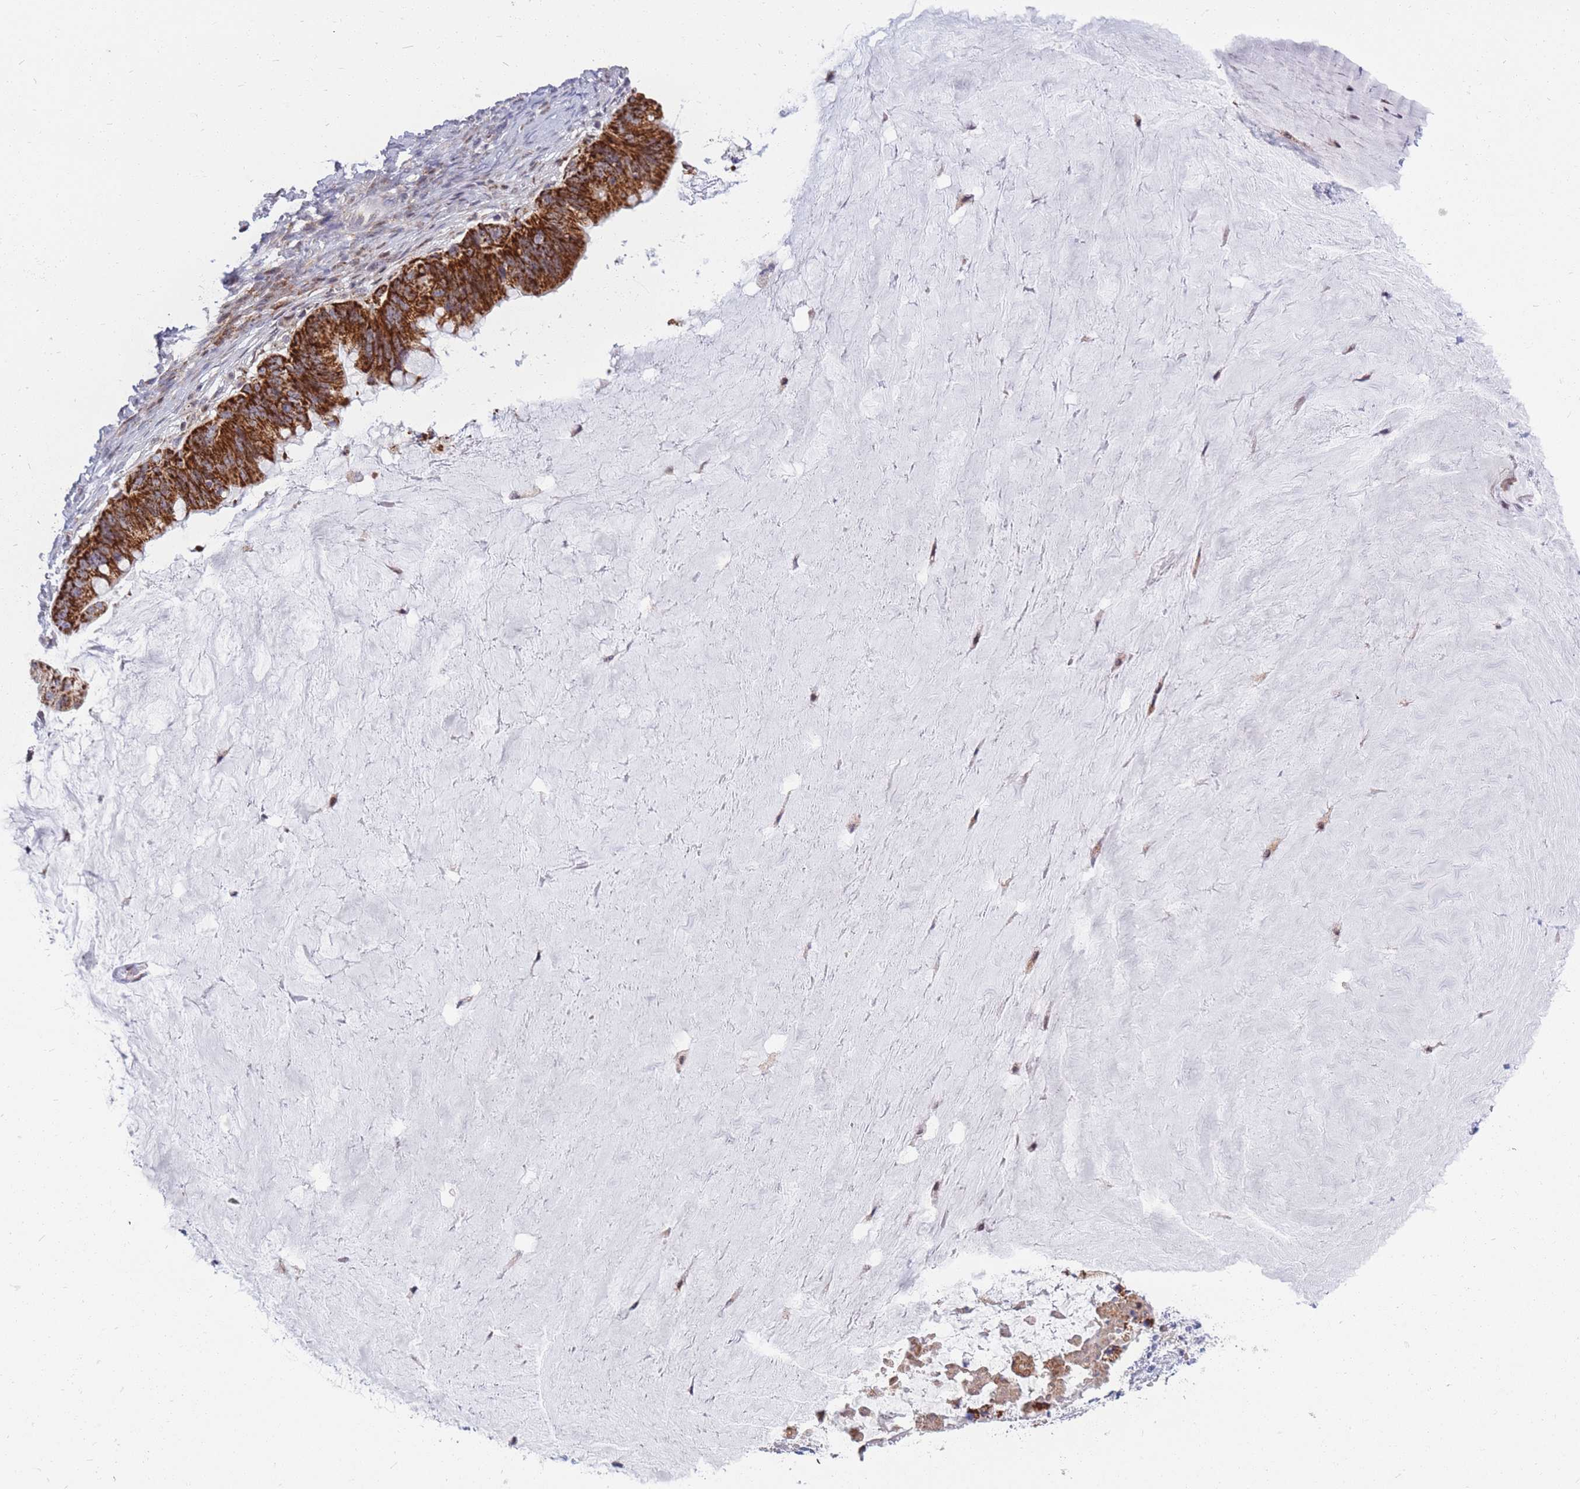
{"staining": {"intensity": "strong", "quantity": ">75%", "location": "cytoplasmic/membranous"}, "tissue": "ovarian cancer", "cell_type": "Tumor cells", "image_type": "cancer", "snomed": [{"axis": "morphology", "description": "Cystadenocarcinoma, mucinous, NOS"}, {"axis": "topography", "description": "Ovary"}], "caption": "Ovarian cancer (mucinous cystadenocarcinoma) stained for a protein (brown) exhibits strong cytoplasmic/membranous positive expression in about >75% of tumor cells.", "gene": "MOB4", "patient": {"sex": "female", "age": 61}}